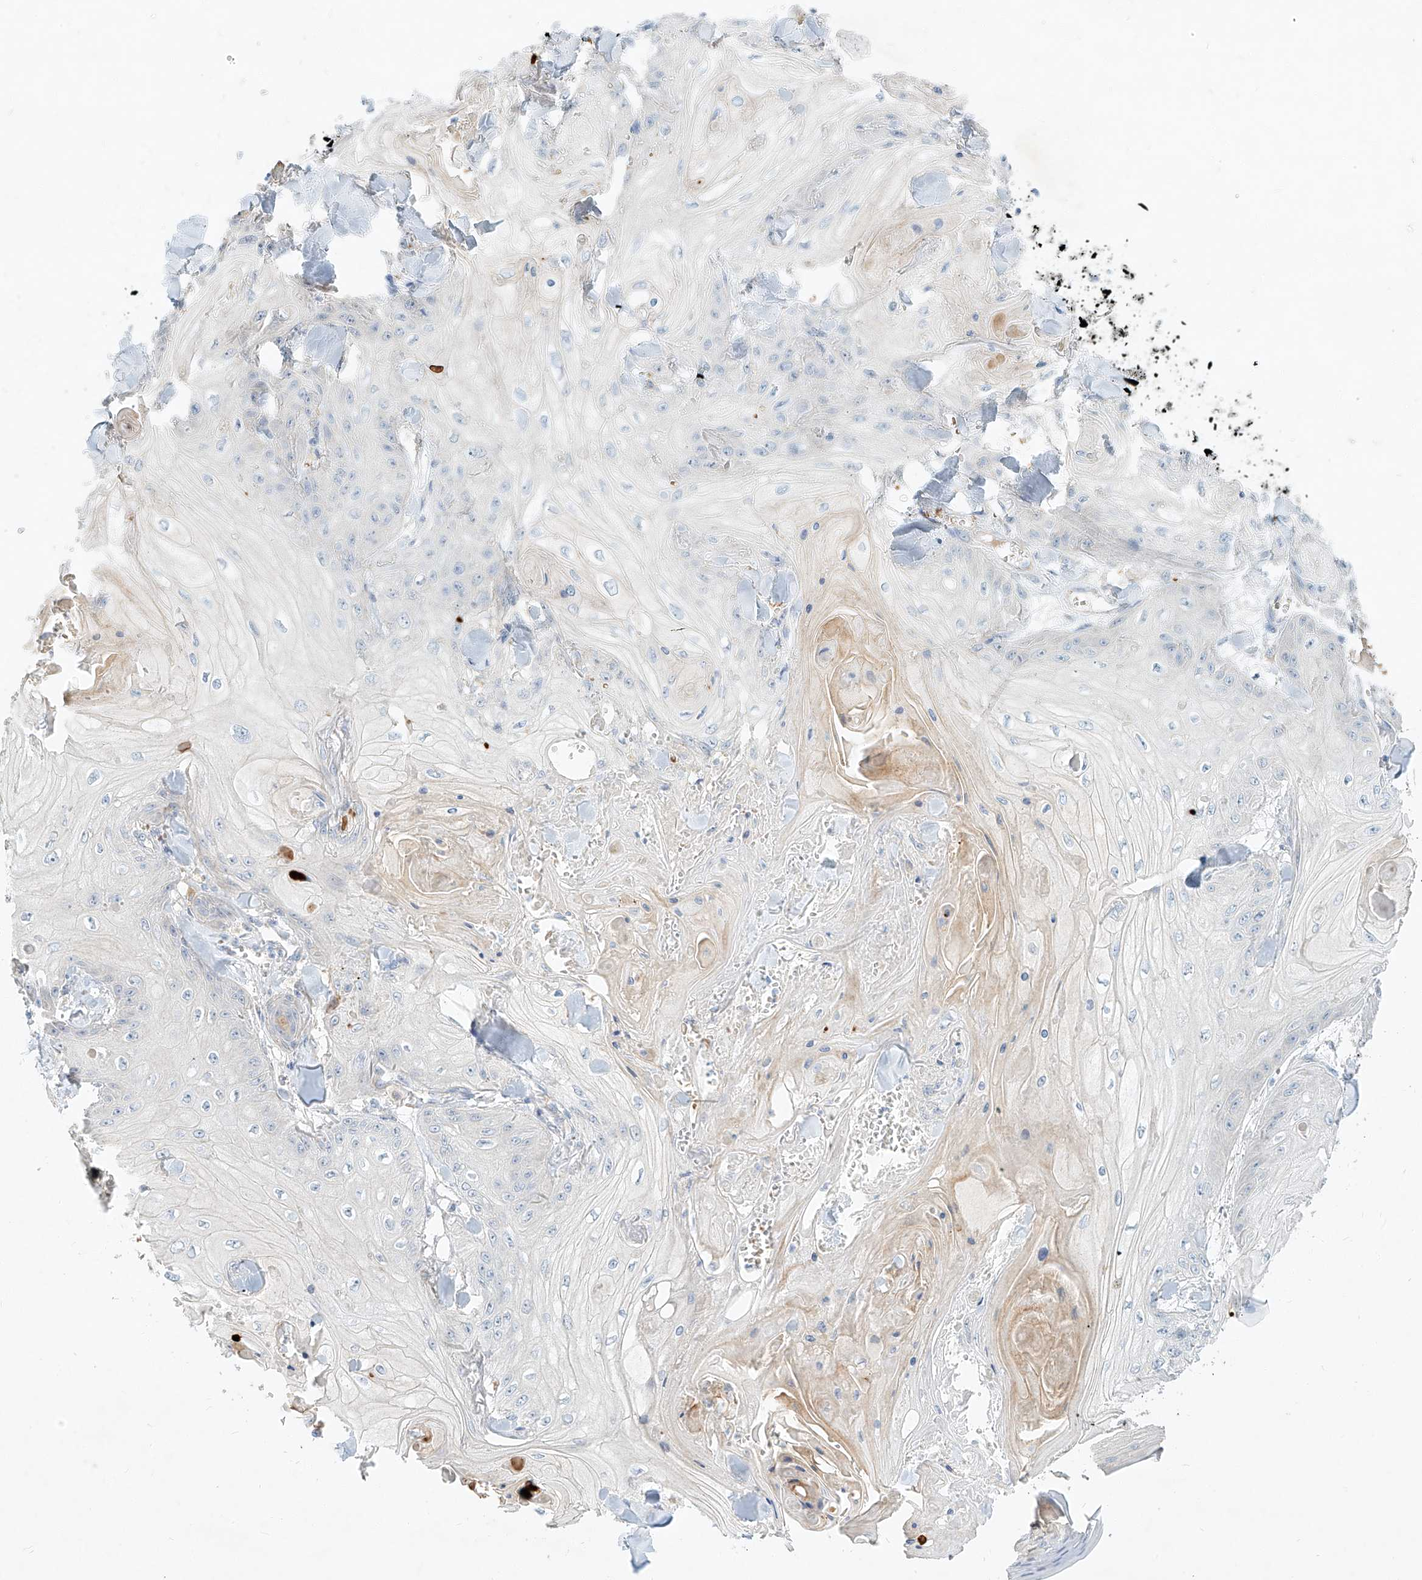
{"staining": {"intensity": "negative", "quantity": "none", "location": "none"}, "tissue": "skin cancer", "cell_type": "Tumor cells", "image_type": "cancer", "snomed": [{"axis": "morphology", "description": "Squamous cell carcinoma, NOS"}, {"axis": "topography", "description": "Skin"}], "caption": "Tumor cells are negative for protein expression in human squamous cell carcinoma (skin).", "gene": "SYTL3", "patient": {"sex": "male", "age": 74}}